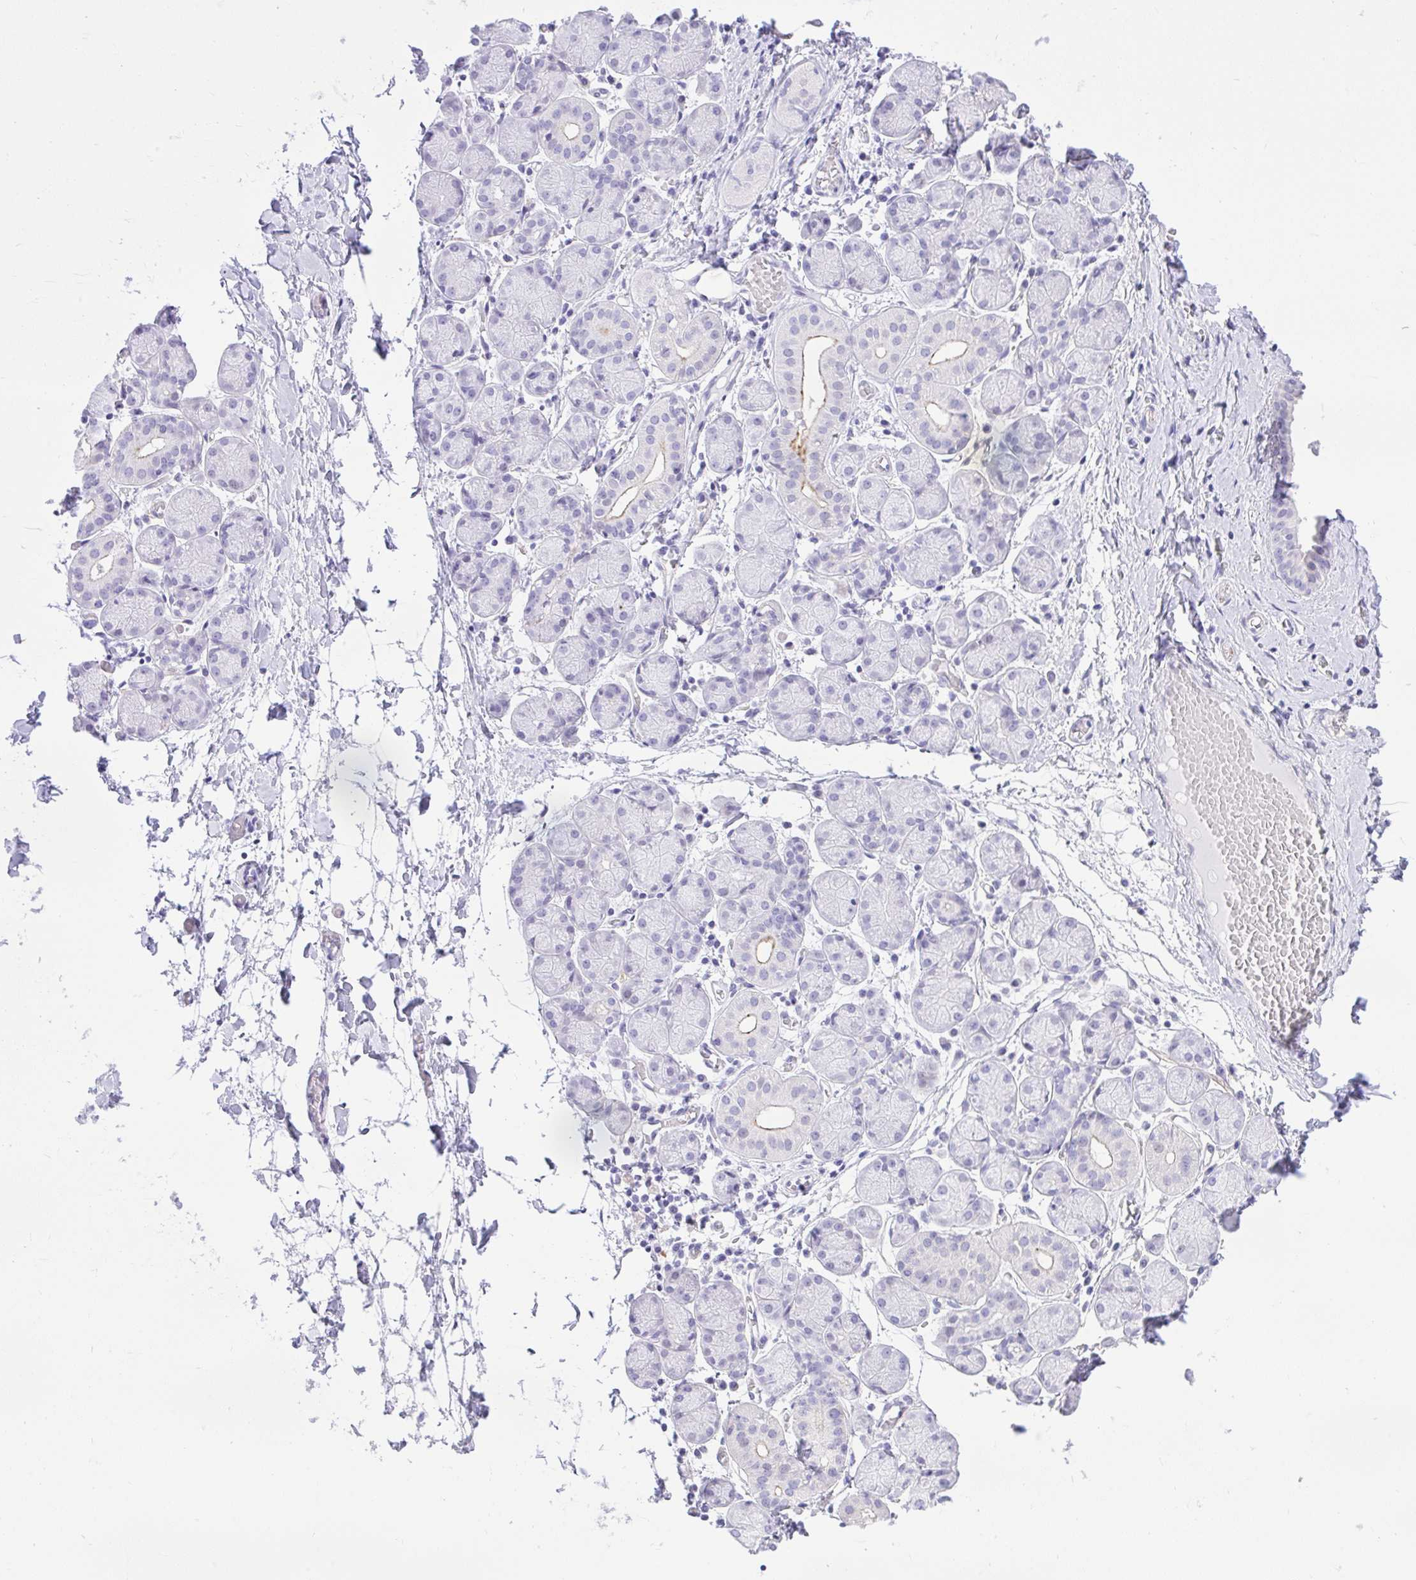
{"staining": {"intensity": "weak", "quantity": "<25%", "location": "cytoplasmic/membranous"}, "tissue": "salivary gland", "cell_type": "Glandular cells", "image_type": "normal", "snomed": [{"axis": "morphology", "description": "Normal tissue, NOS"}, {"axis": "topography", "description": "Salivary gland"}], "caption": "This is an immunohistochemistry micrograph of unremarkable salivary gland. There is no staining in glandular cells.", "gene": "REEP1", "patient": {"sex": "female", "age": 24}}